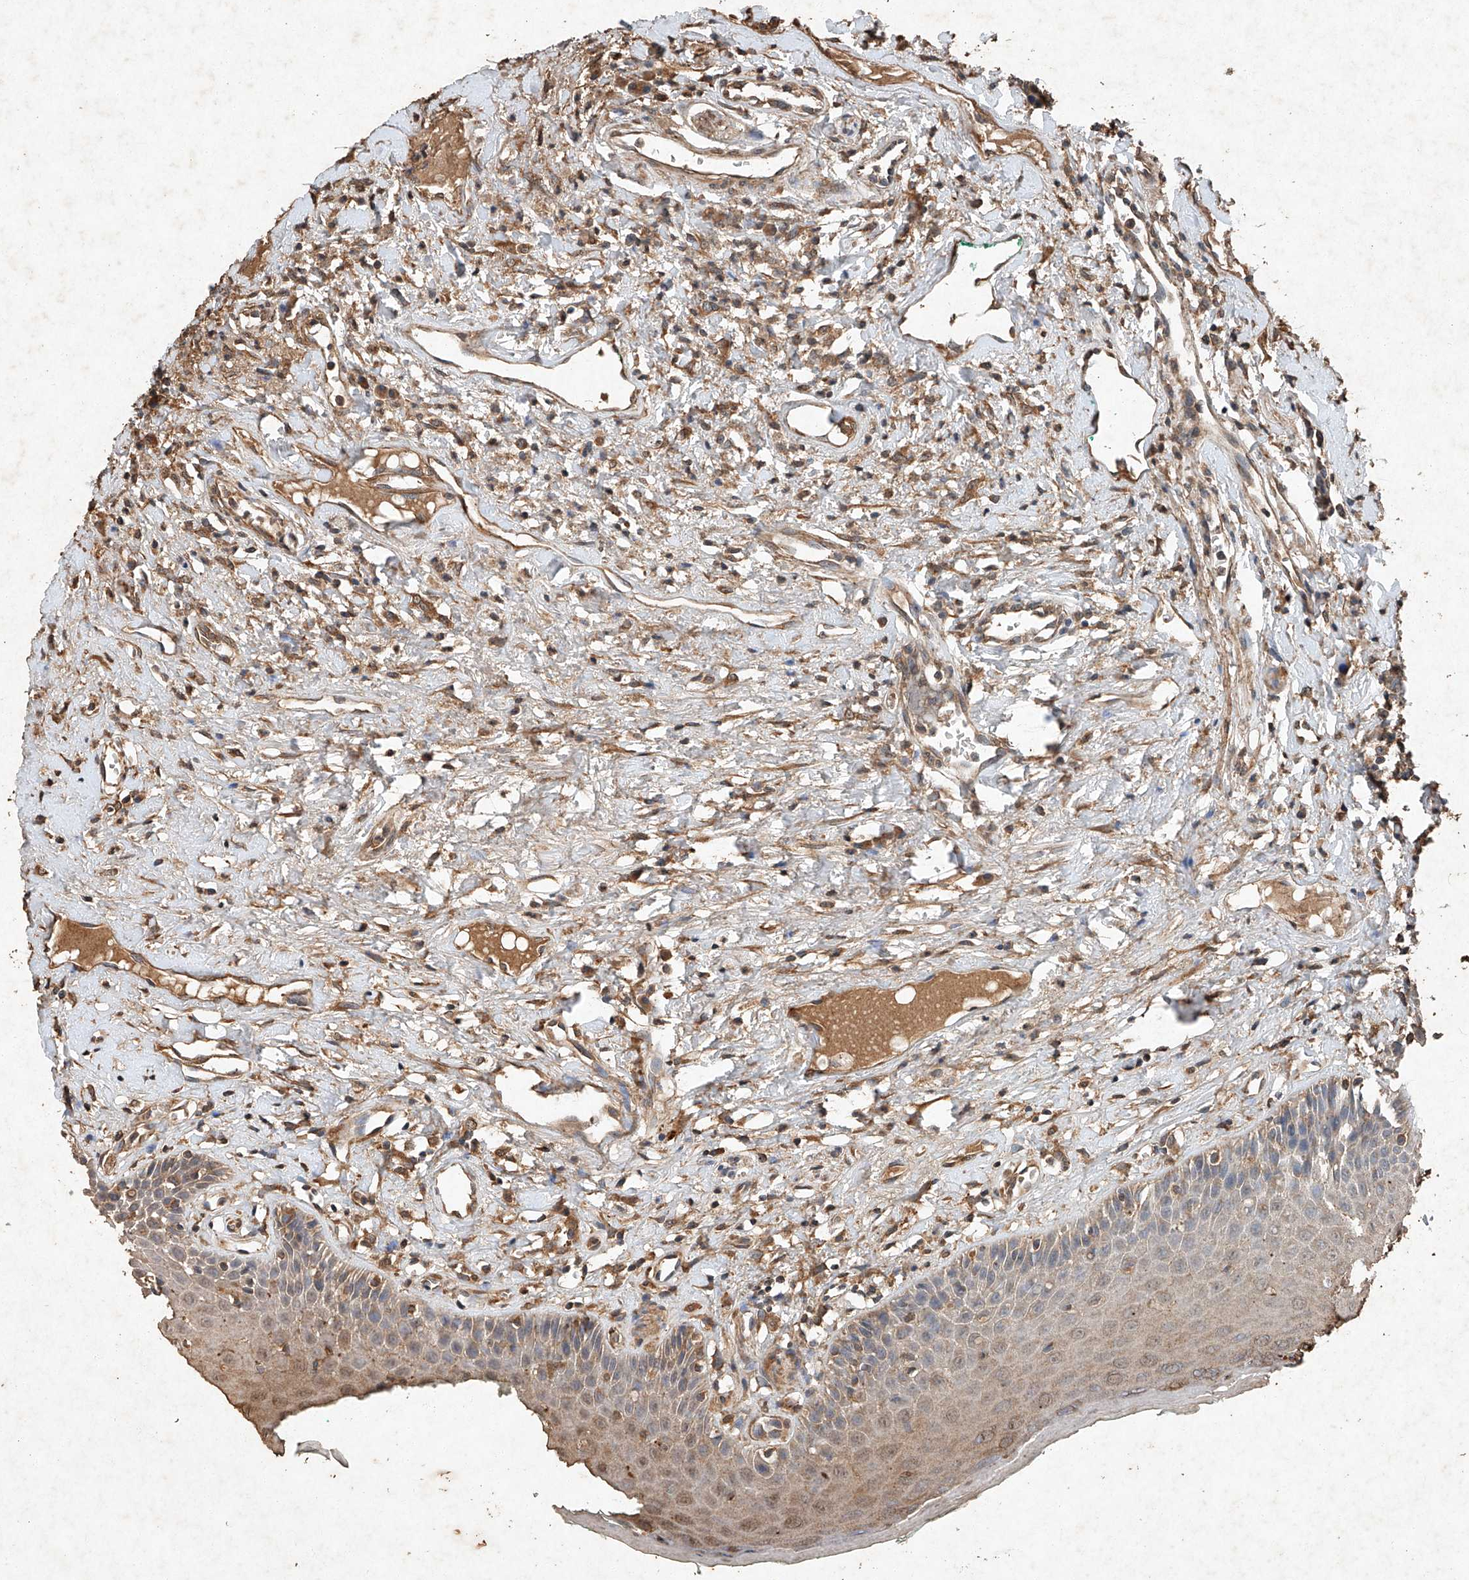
{"staining": {"intensity": "weak", "quantity": ">75%", "location": "cytoplasmic/membranous"}, "tissue": "oral mucosa", "cell_type": "Squamous epithelial cells", "image_type": "normal", "snomed": [{"axis": "morphology", "description": "Normal tissue, NOS"}, {"axis": "topography", "description": "Oral tissue"}], "caption": "A low amount of weak cytoplasmic/membranous positivity is present in approximately >75% of squamous epithelial cells in unremarkable oral mucosa.", "gene": "STK3", "patient": {"sex": "female", "age": 70}}